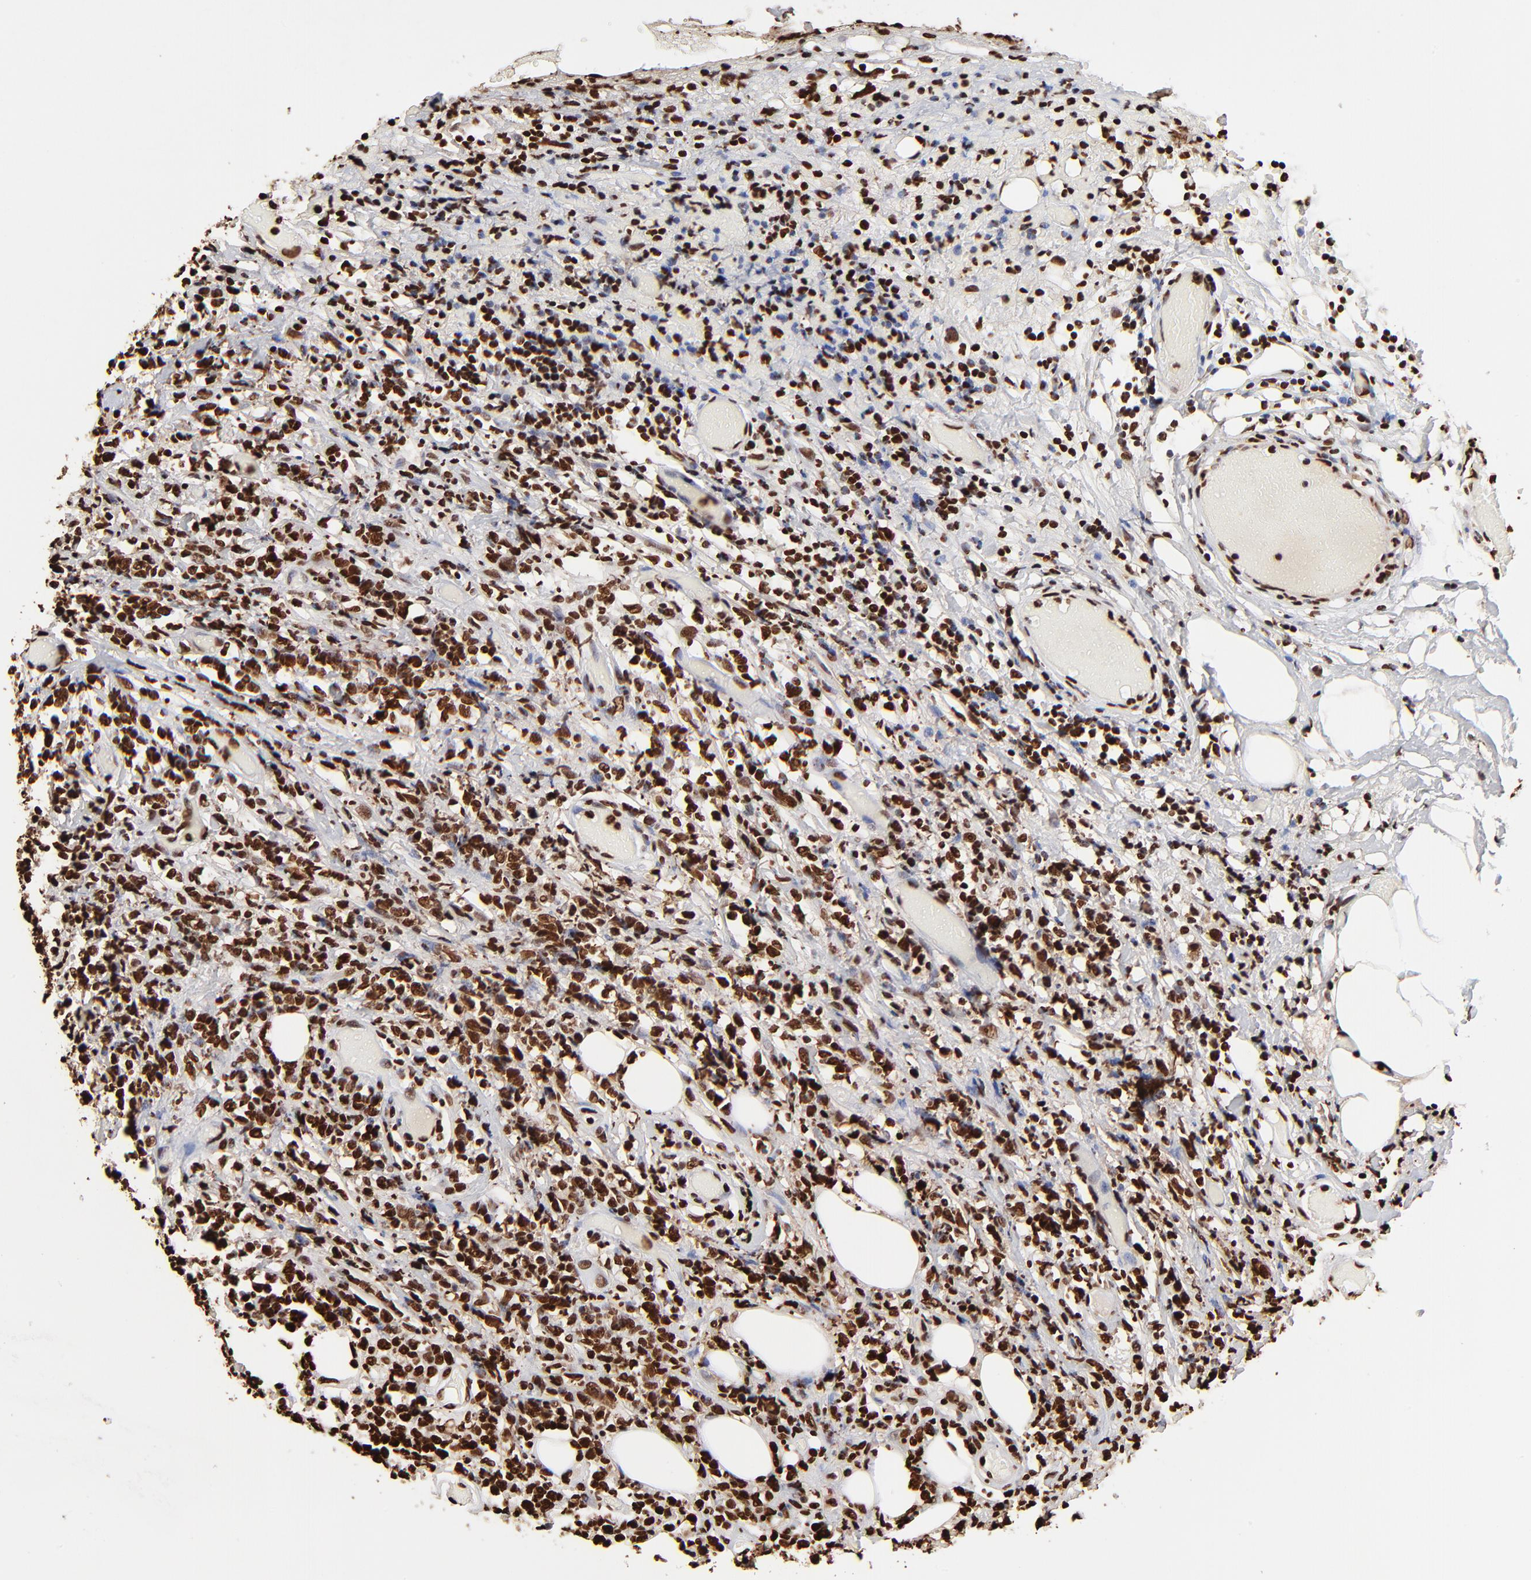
{"staining": {"intensity": "strong", "quantity": ">75%", "location": "nuclear"}, "tissue": "lymphoma", "cell_type": "Tumor cells", "image_type": "cancer", "snomed": [{"axis": "morphology", "description": "Malignant lymphoma, non-Hodgkin's type, High grade"}, {"axis": "topography", "description": "Colon"}], "caption": "Immunohistochemical staining of high-grade malignant lymphoma, non-Hodgkin's type exhibits high levels of strong nuclear protein staining in about >75% of tumor cells. (DAB (3,3'-diaminobenzidine) = brown stain, brightfield microscopy at high magnification).", "gene": "ZNF544", "patient": {"sex": "male", "age": 82}}